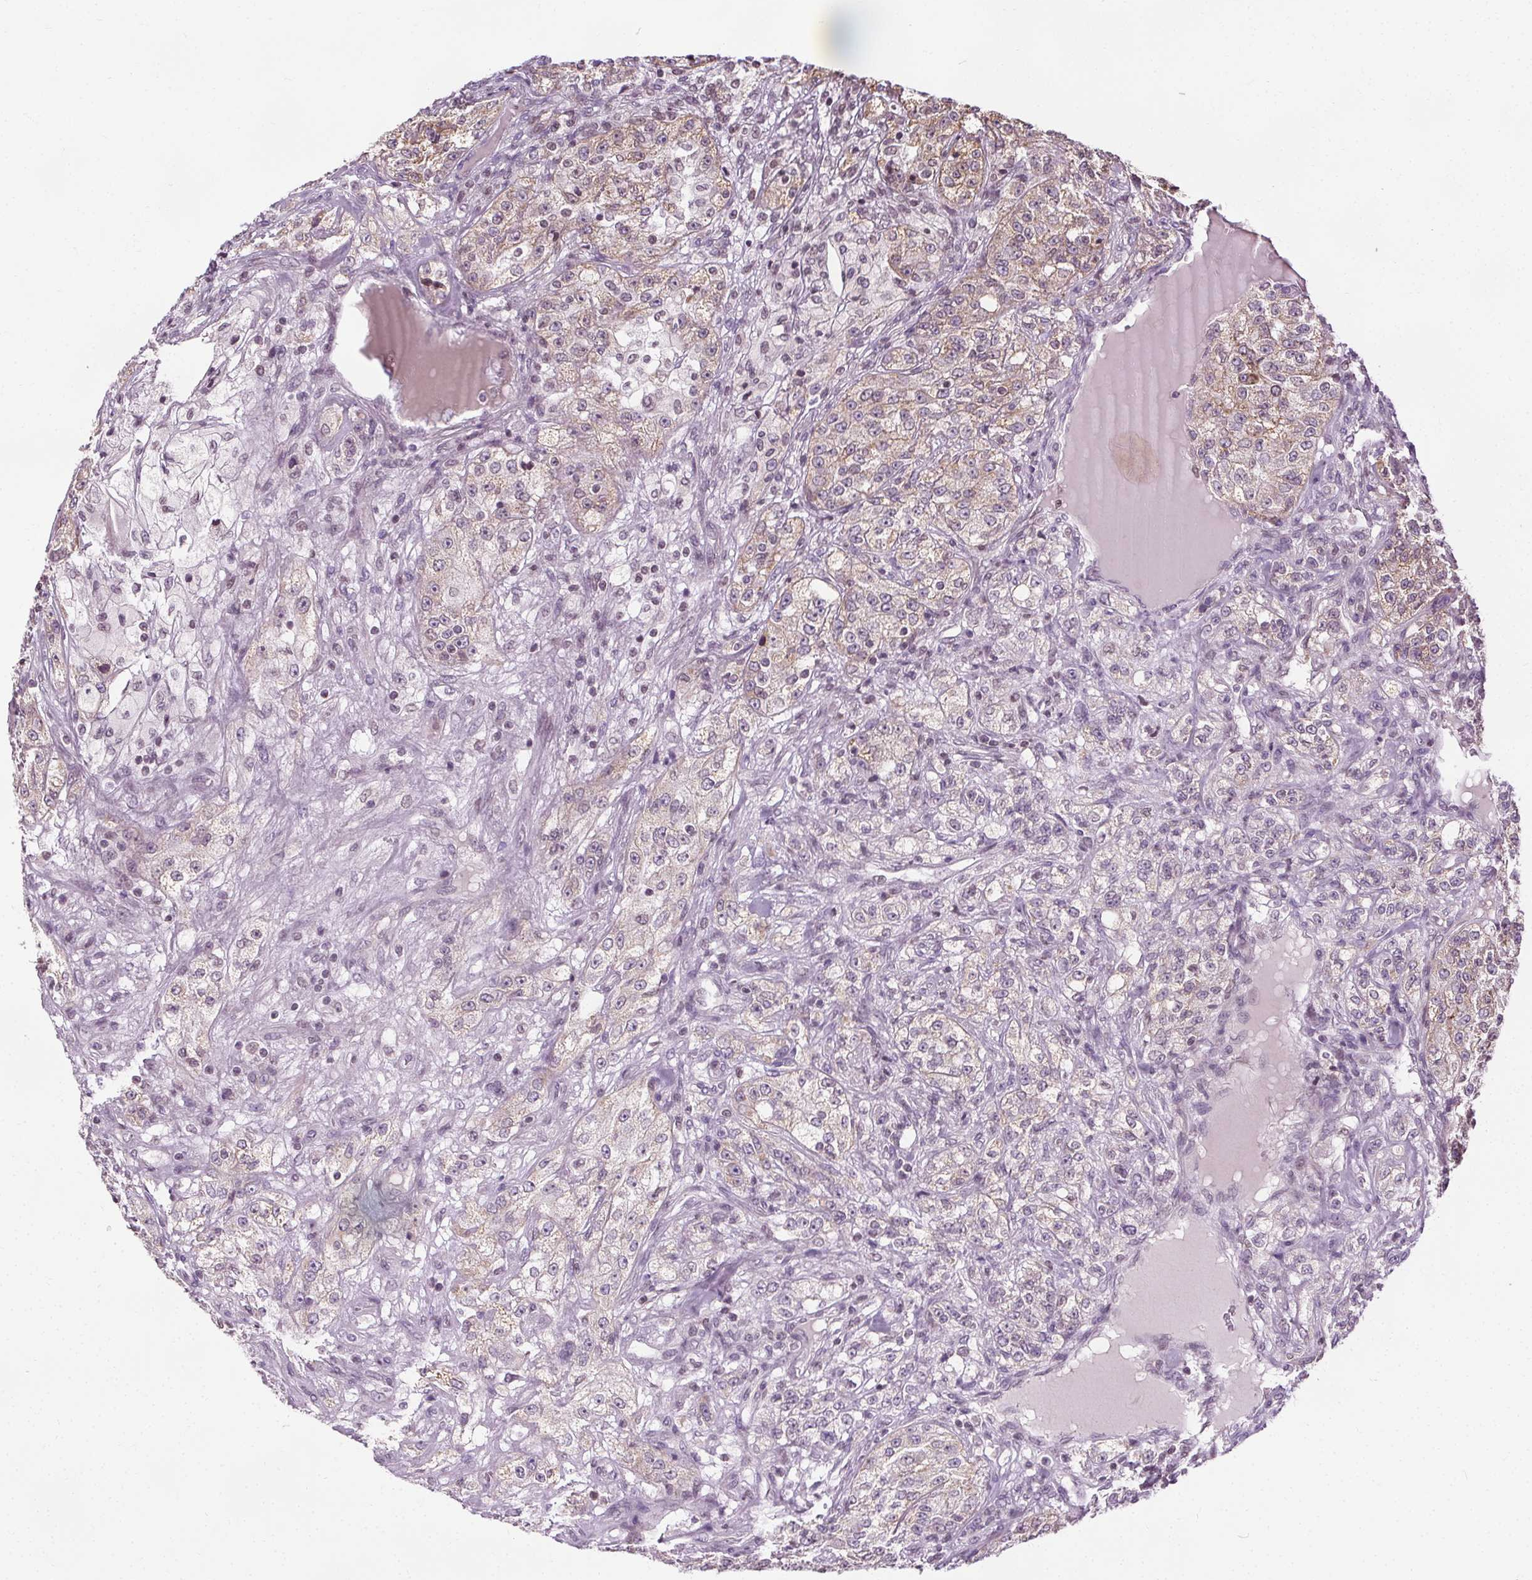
{"staining": {"intensity": "moderate", "quantity": "25%-75%", "location": "cytoplasmic/membranous"}, "tissue": "renal cancer", "cell_type": "Tumor cells", "image_type": "cancer", "snomed": [{"axis": "morphology", "description": "Adenocarcinoma, NOS"}, {"axis": "topography", "description": "Kidney"}], "caption": "A medium amount of moderate cytoplasmic/membranous positivity is identified in about 25%-75% of tumor cells in renal cancer tissue. (Brightfield microscopy of DAB IHC at high magnification).", "gene": "LFNG", "patient": {"sex": "female", "age": 63}}